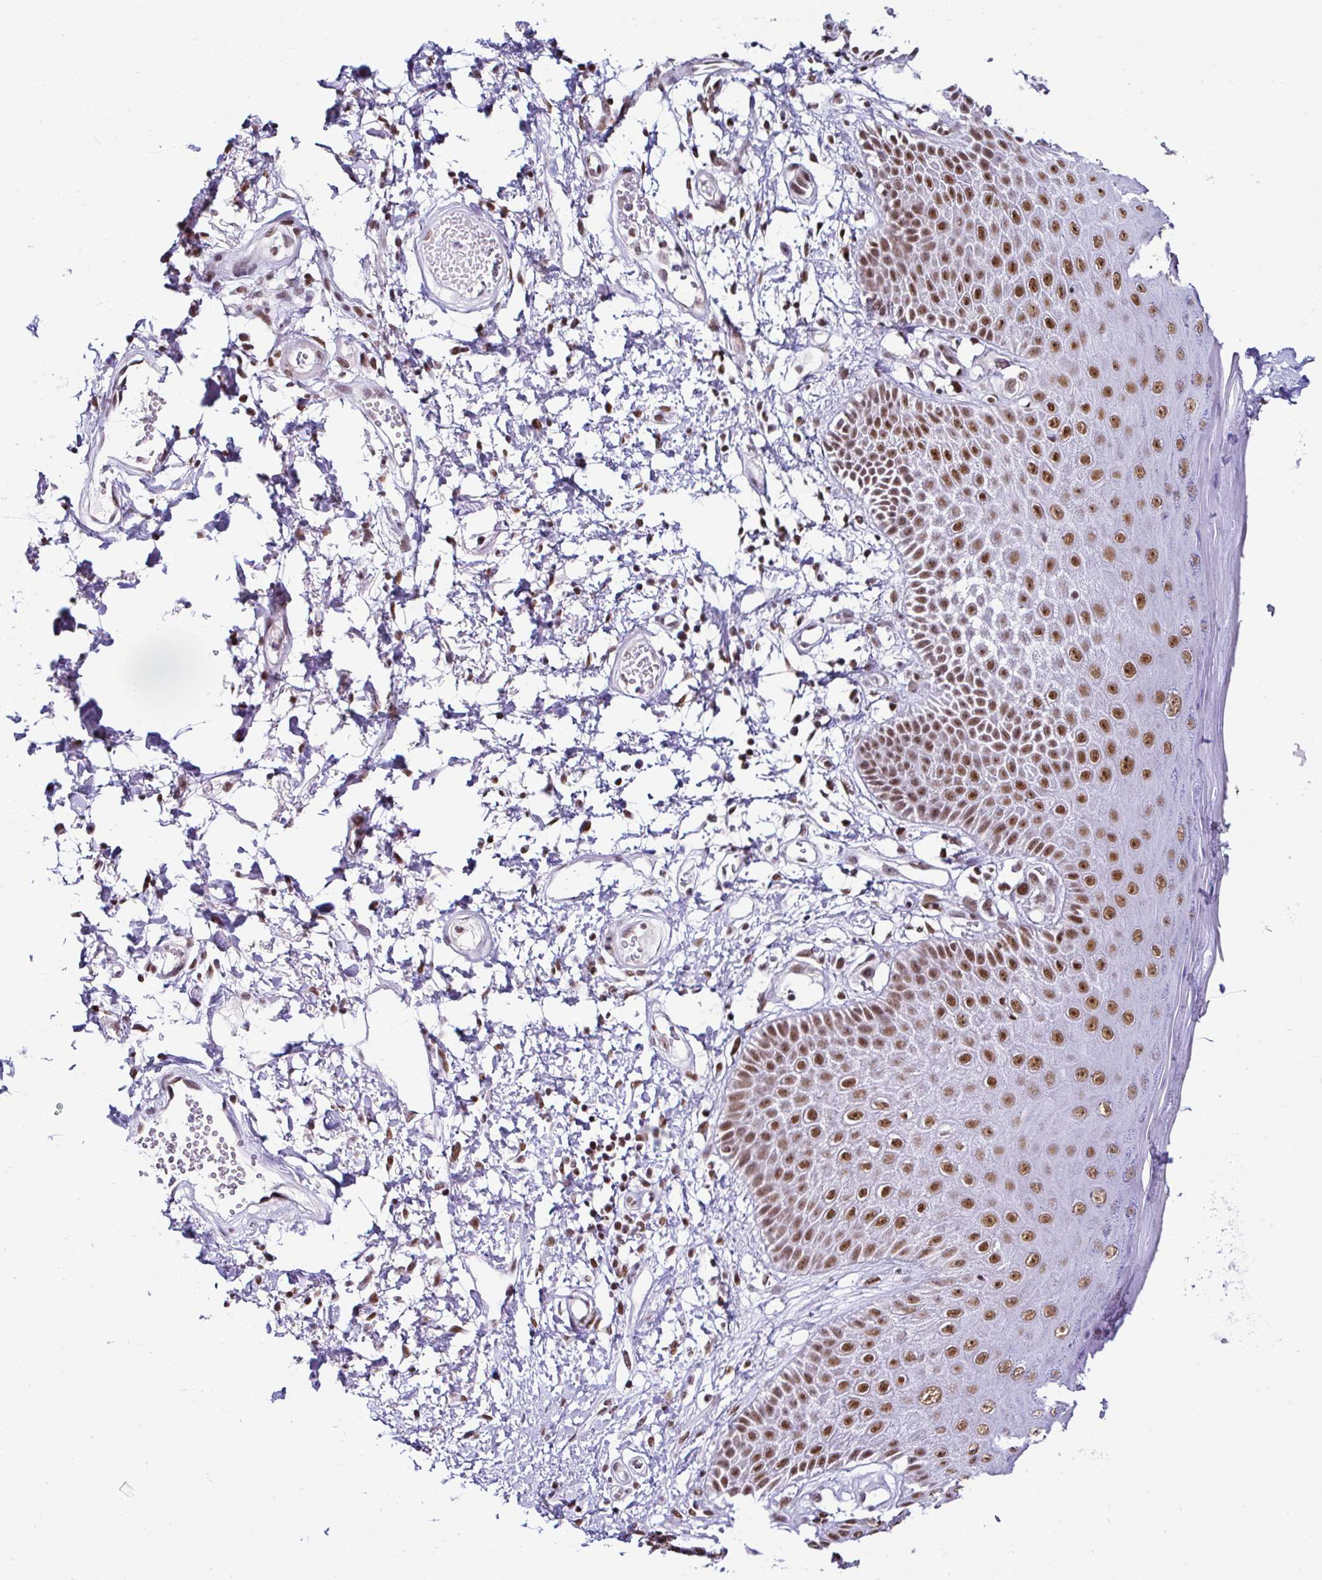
{"staining": {"intensity": "strong", "quantity": ">75%", "location": "nuclear"}, "tissue": "skin", "cell_type": "Epidermal cells", "image_type": "normal", "snomed": [{"axis": "morphology", "description": "Normal tissue, NOS"}, {"axis": "topography", "description": "Anal"}, {"axis": "topography", "description": "Peripheral nerve tissue"}], "caption": "Skin stained for a protein demonstrates strong nuclear positivity in epidermal cells. (DAB (3,3'-diaminobenzidine) IHC, brown staining for protein, blue staining for nuclei).", "gene": "DR1", "patient": {"sex": "male", "age": 78}}